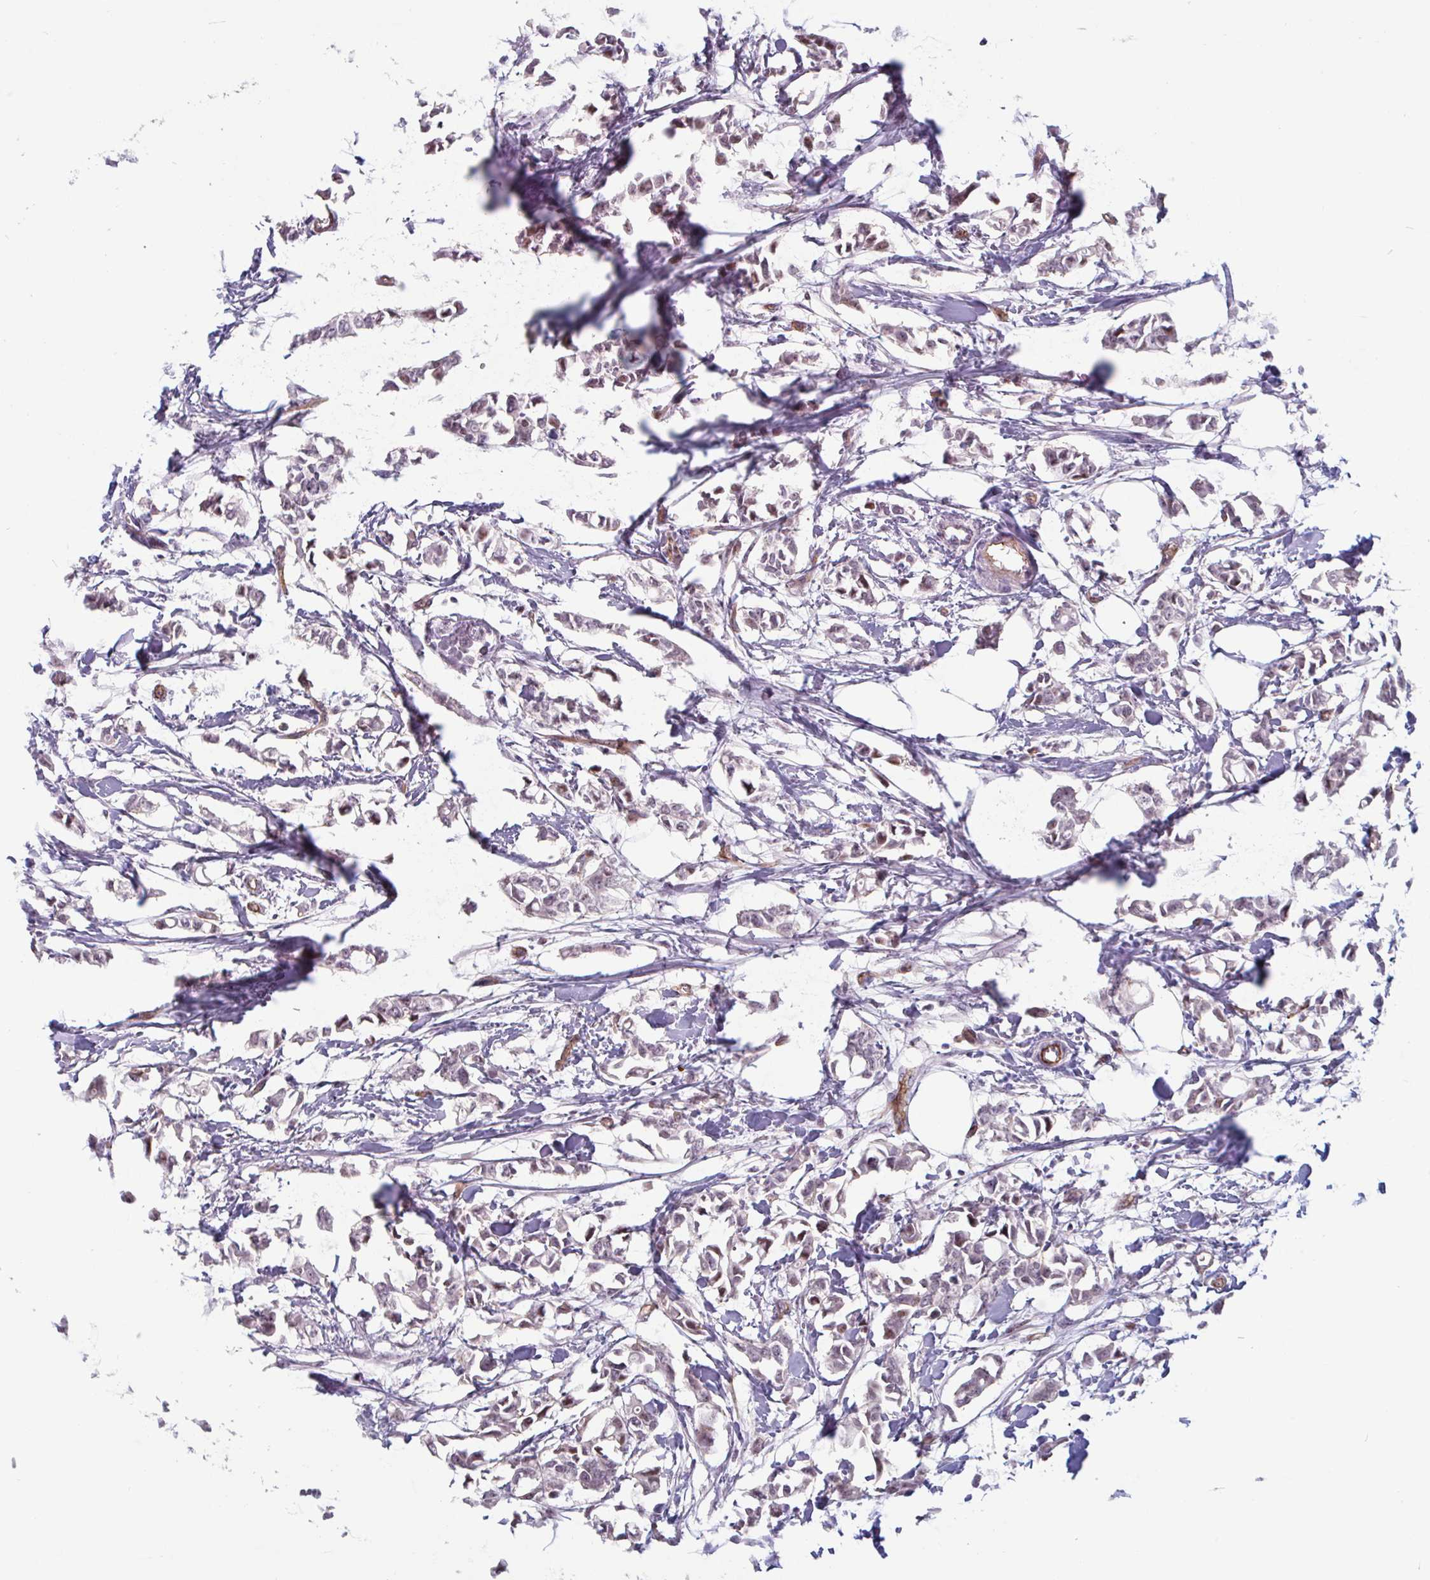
{"staining": {"intensity": "moderate", "quantity": "25%-75%", "location": "nuclear"}, "tissue": "breast cancer", "cell_type": "Tumor cells", "image_type": "cancer", "snomed": [{"axis": "morphology", "description": "Duct carcinoma"}, {"axis": "topography", "description": "Breast"}], "caption": "Immunohistochemical staining of breast cancer exhibits medium levels of moderate nuclear expression in approximately 25%-75% of tumor cells. (Stains: DAB in brown, nuclei in blue, Microscopy: brightfield microscopy at high magnification).", "gene": "ZNF689", "patient": {"sex": "female", "age": 41}}